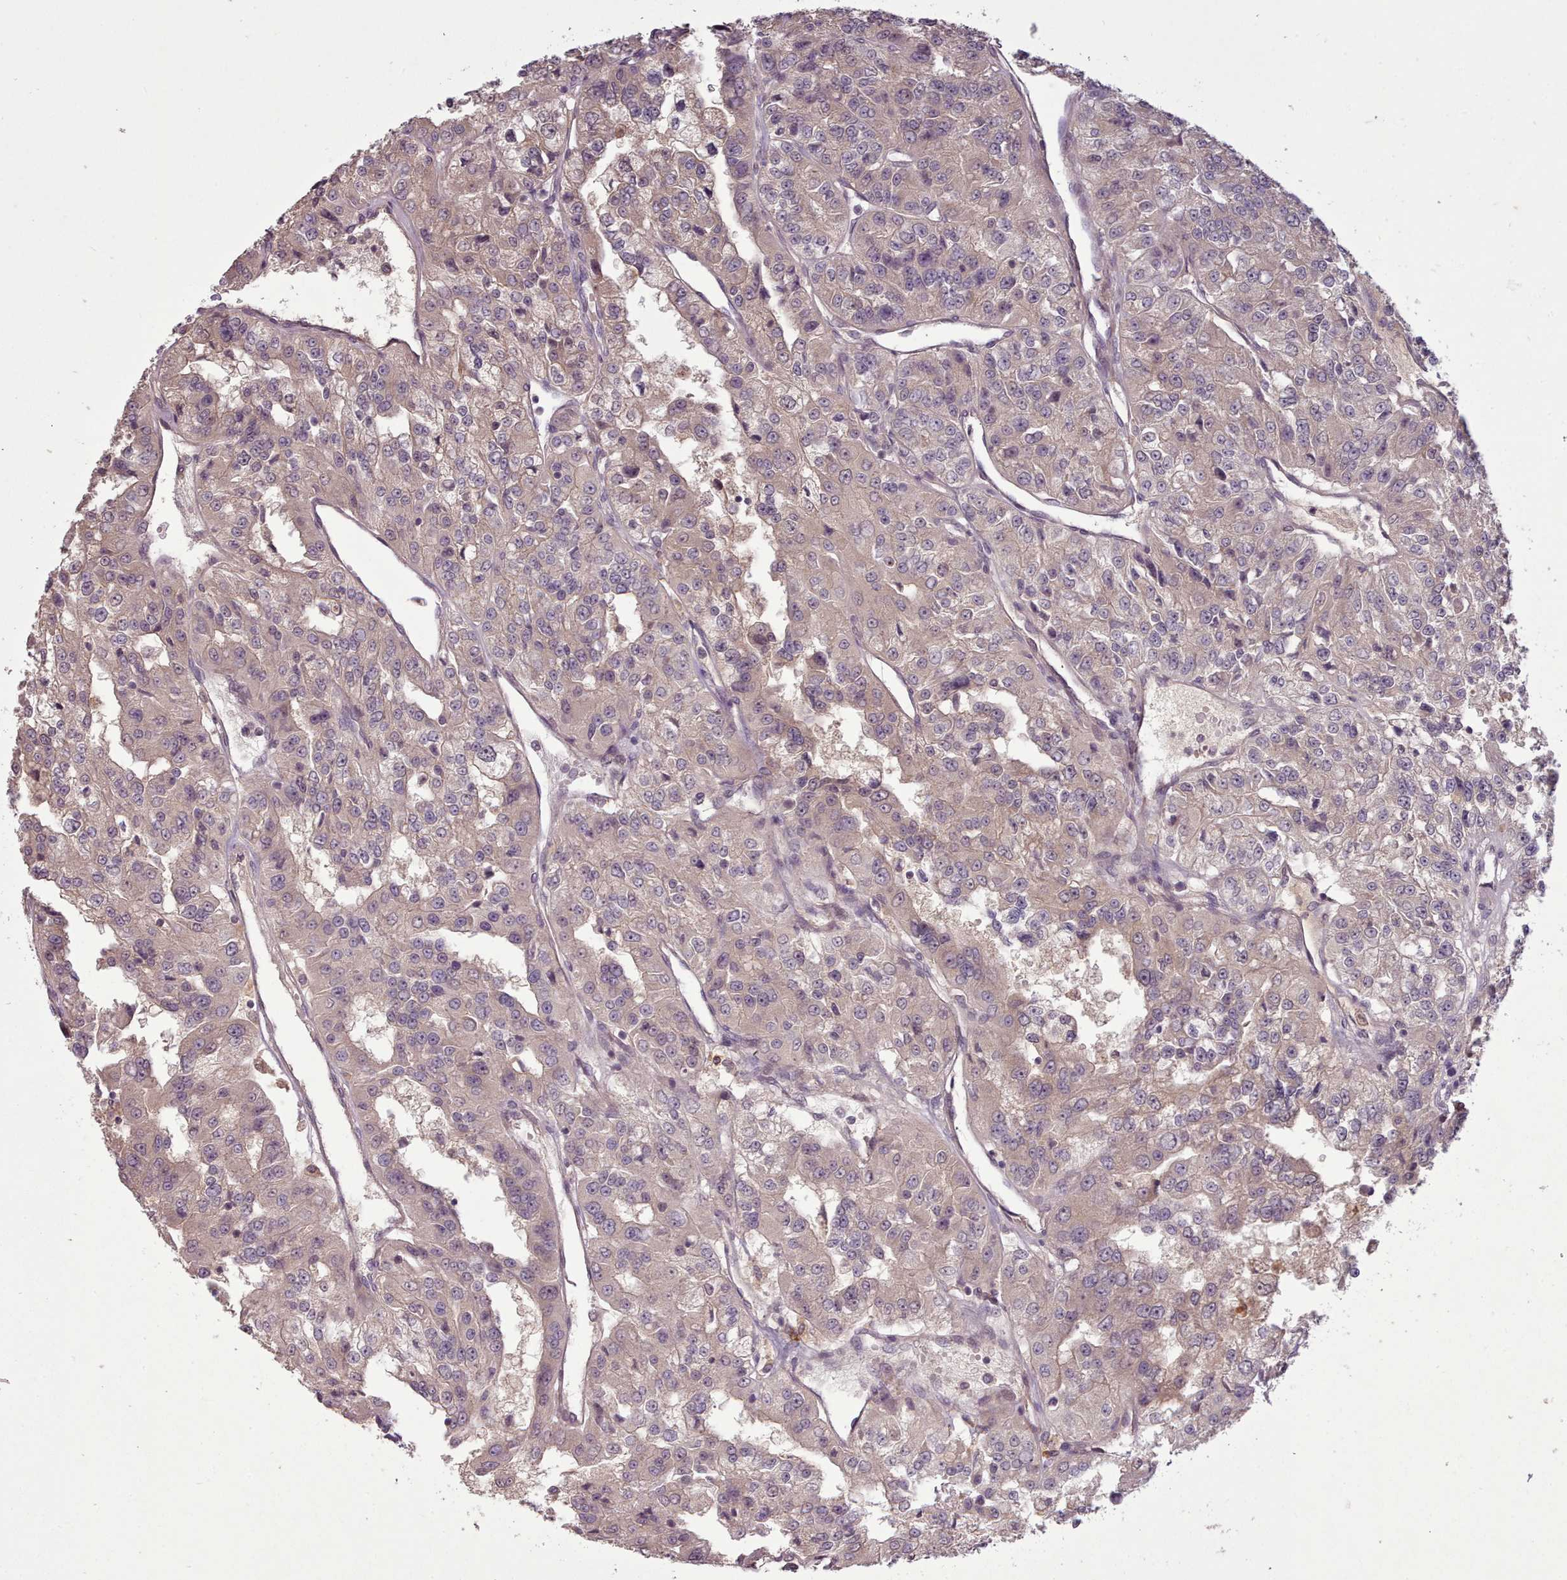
{"staining": {"intensity": "weak", "quantity": "25%-75%", "location": "cytoplasmic/membranous"}, "tissue": "renal cancer", "cell_type": "Tumor cells", "image_type": "cancer", "snomed": [{"axis": "morphology", "description": "Adenocarcinoma, NOS"}, {"axis": "topography", "description": "Kidney"}], "caption": "Renal cancer (adenocarcinoma) stained with a brown dye demonstrates weak cytoplasmic/membranous positive positivity in approximately 25%-75% of tumor cells.", "gene": "CDC6", "patient": {"sex": "female", "age": 63}}